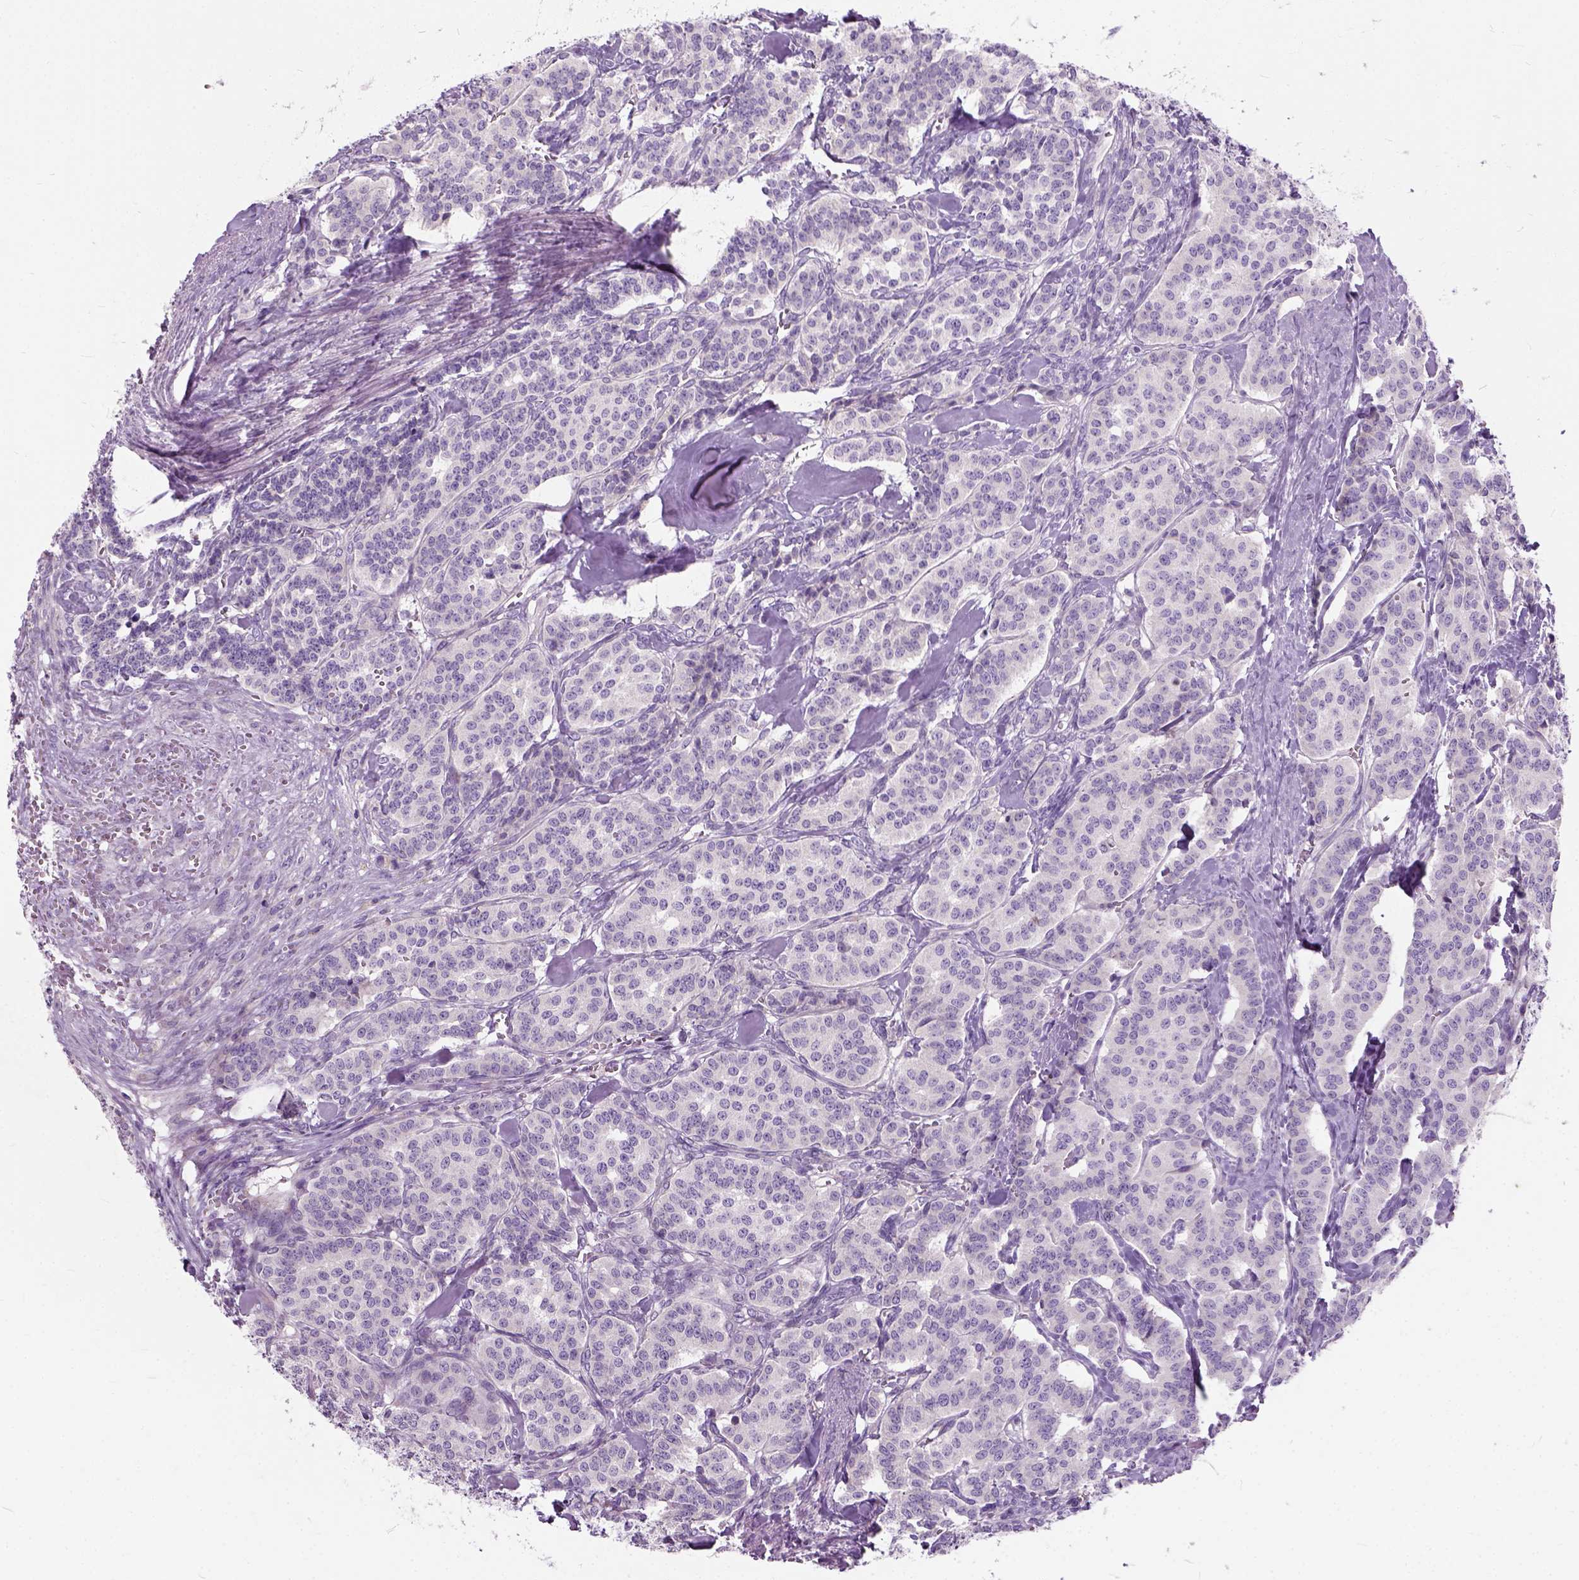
{"staining": {"intensity": "negative", "quantity": "none", "location": "none"}, "tissue": "carcinoid", "cell_type": "Tumor cells", "image_type": "cancer", "snomed": [{"axis": "morphology", "description": "Normal tissue, NOS"}, {"axis": "morphology", "description": "Carcinoid, malignant, NOS"}, {"axis": "topography", "description": "Lung"}], "caption": "Carcinoid stained for a protein using IHC shows no positivity tumor cells.", "gene": "TRIM72", "patient": {"sex": "female", "age": 46}}